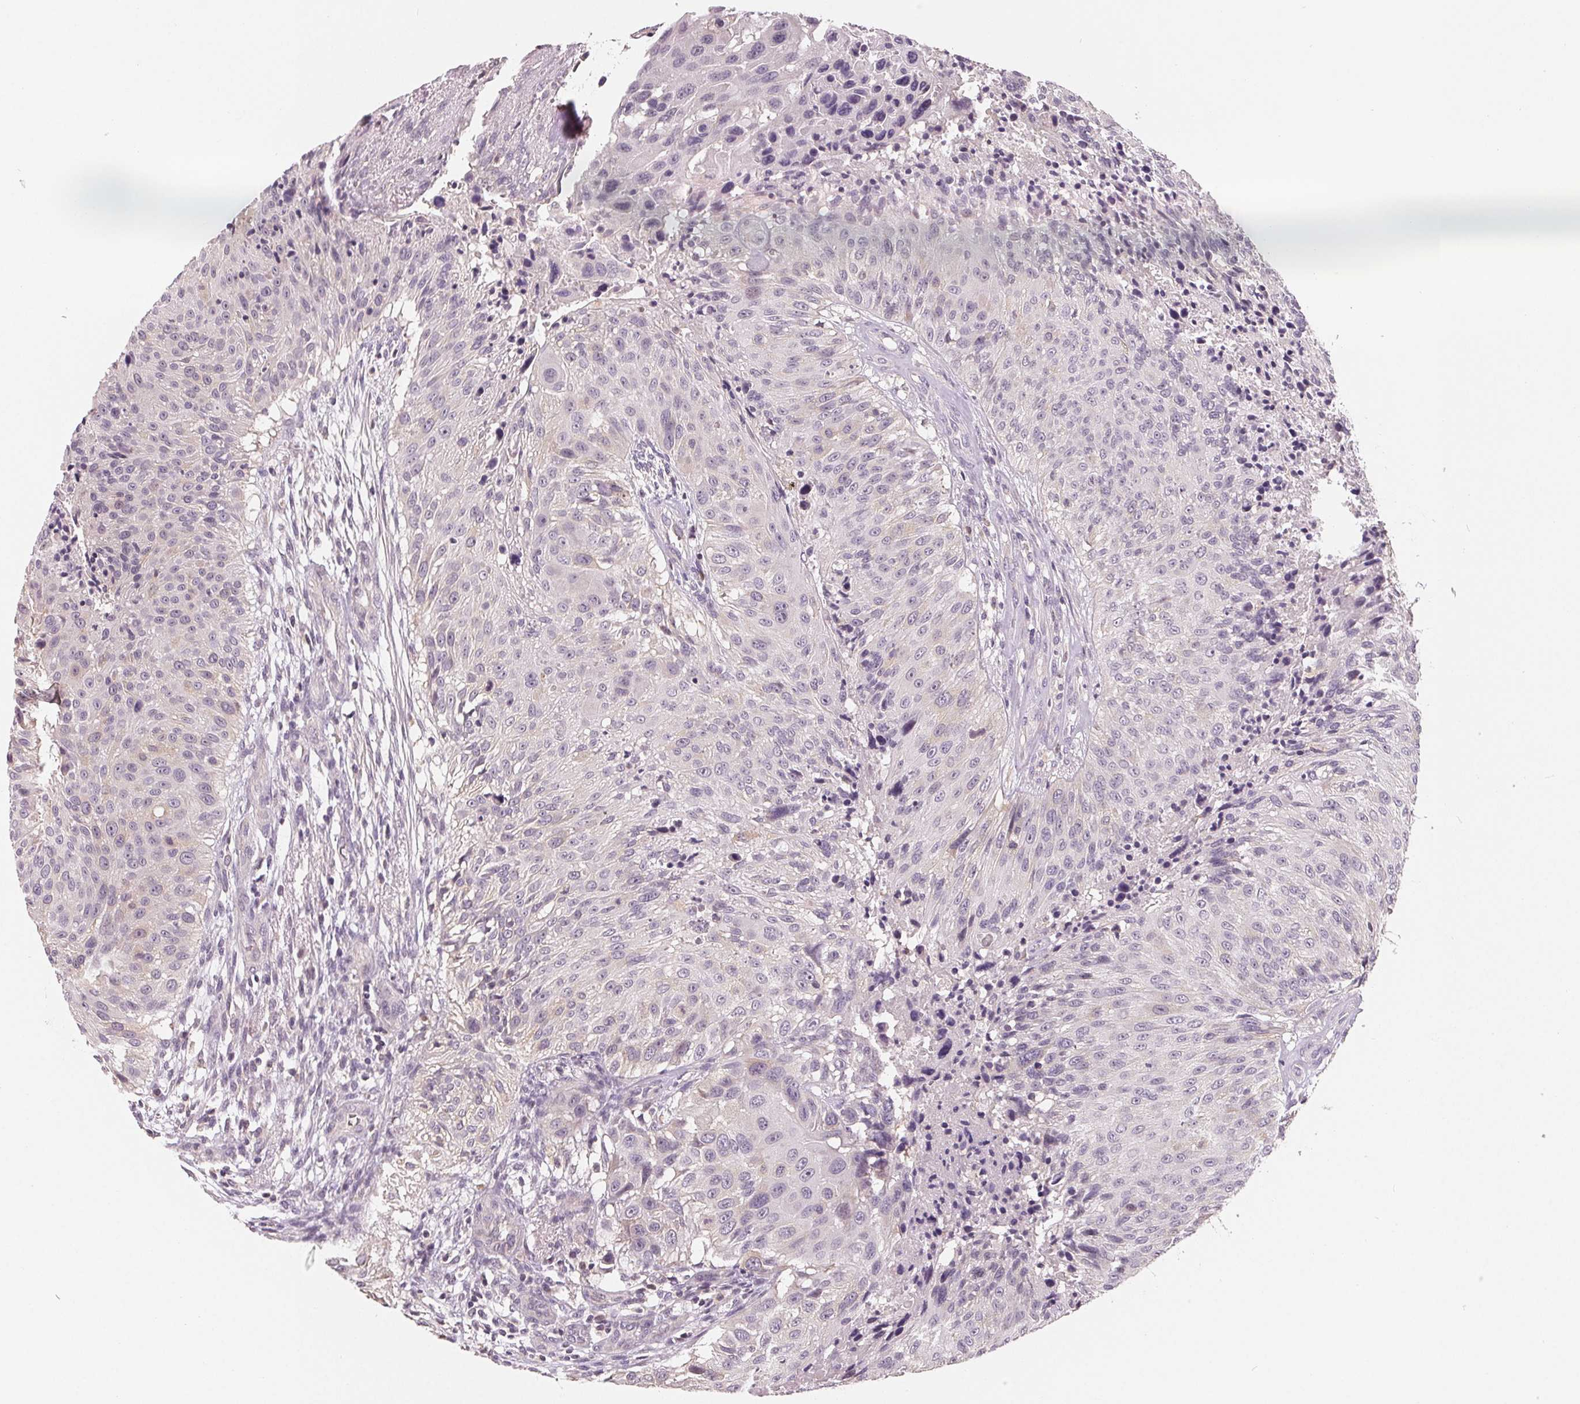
{"staining": {"intensity": "negative", "quantity": "none", "location": "none"}, "tissue": "urothelial cancer", "cell_type": "Tumor cells", "image_type": "cancer", "snomed": [{"axis": "morphology", "description": "Urothelial carcinoma, NOS"}, {"axis": "topography", "description": "Urinary bladder"}], "caption": "DAB immunohistochemical staining of human urothelial cancer displays no significant staining in tumor cells.", "gene": "AQP8", "patient": {"sex": "male", "age": 55}}